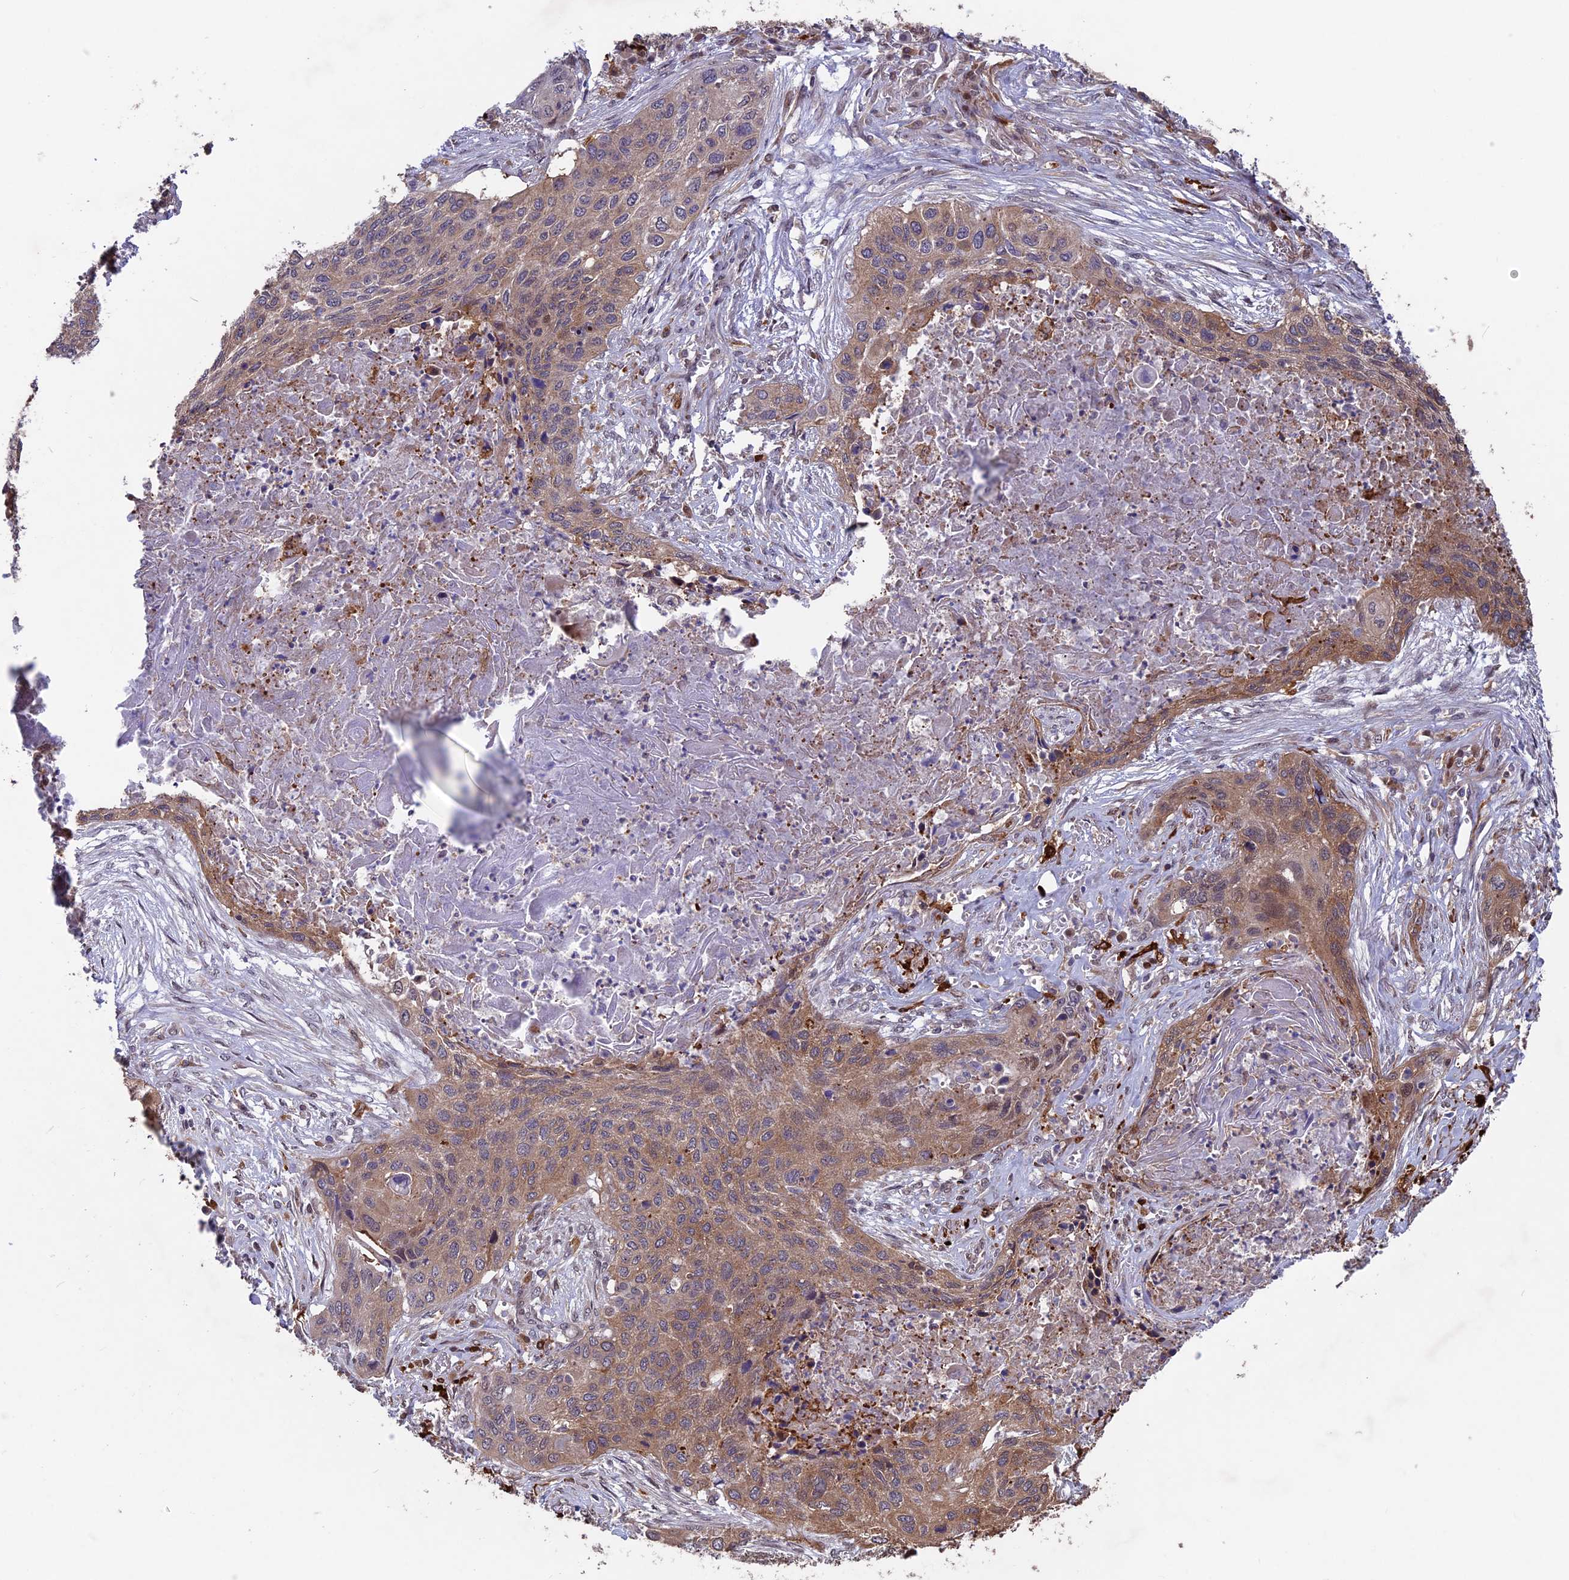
{"staining": {"intensity": "moderate", "quantity": ">75%", "location": "cytoplasmic/membranous"}, "tissue": "lung cancer", "cell_type": "Tumor cells", "image_type": "cancer", "snomed": [{"axis": "morphology", "description": "Squamous cell carcinoma, NOS"}, {"axis": "topography", "description": "Lung"}], "caption": "Squamous cell carcinoma (lung) stained with immunohistochemistry exhibits moderate cytoplasmic/membranous staining in approximately >75% of tumor cells. (IHC, brightfield microscopy, high magnification).", "gene": "MAST2", "patient": {"sex": "female", "age": 63}}